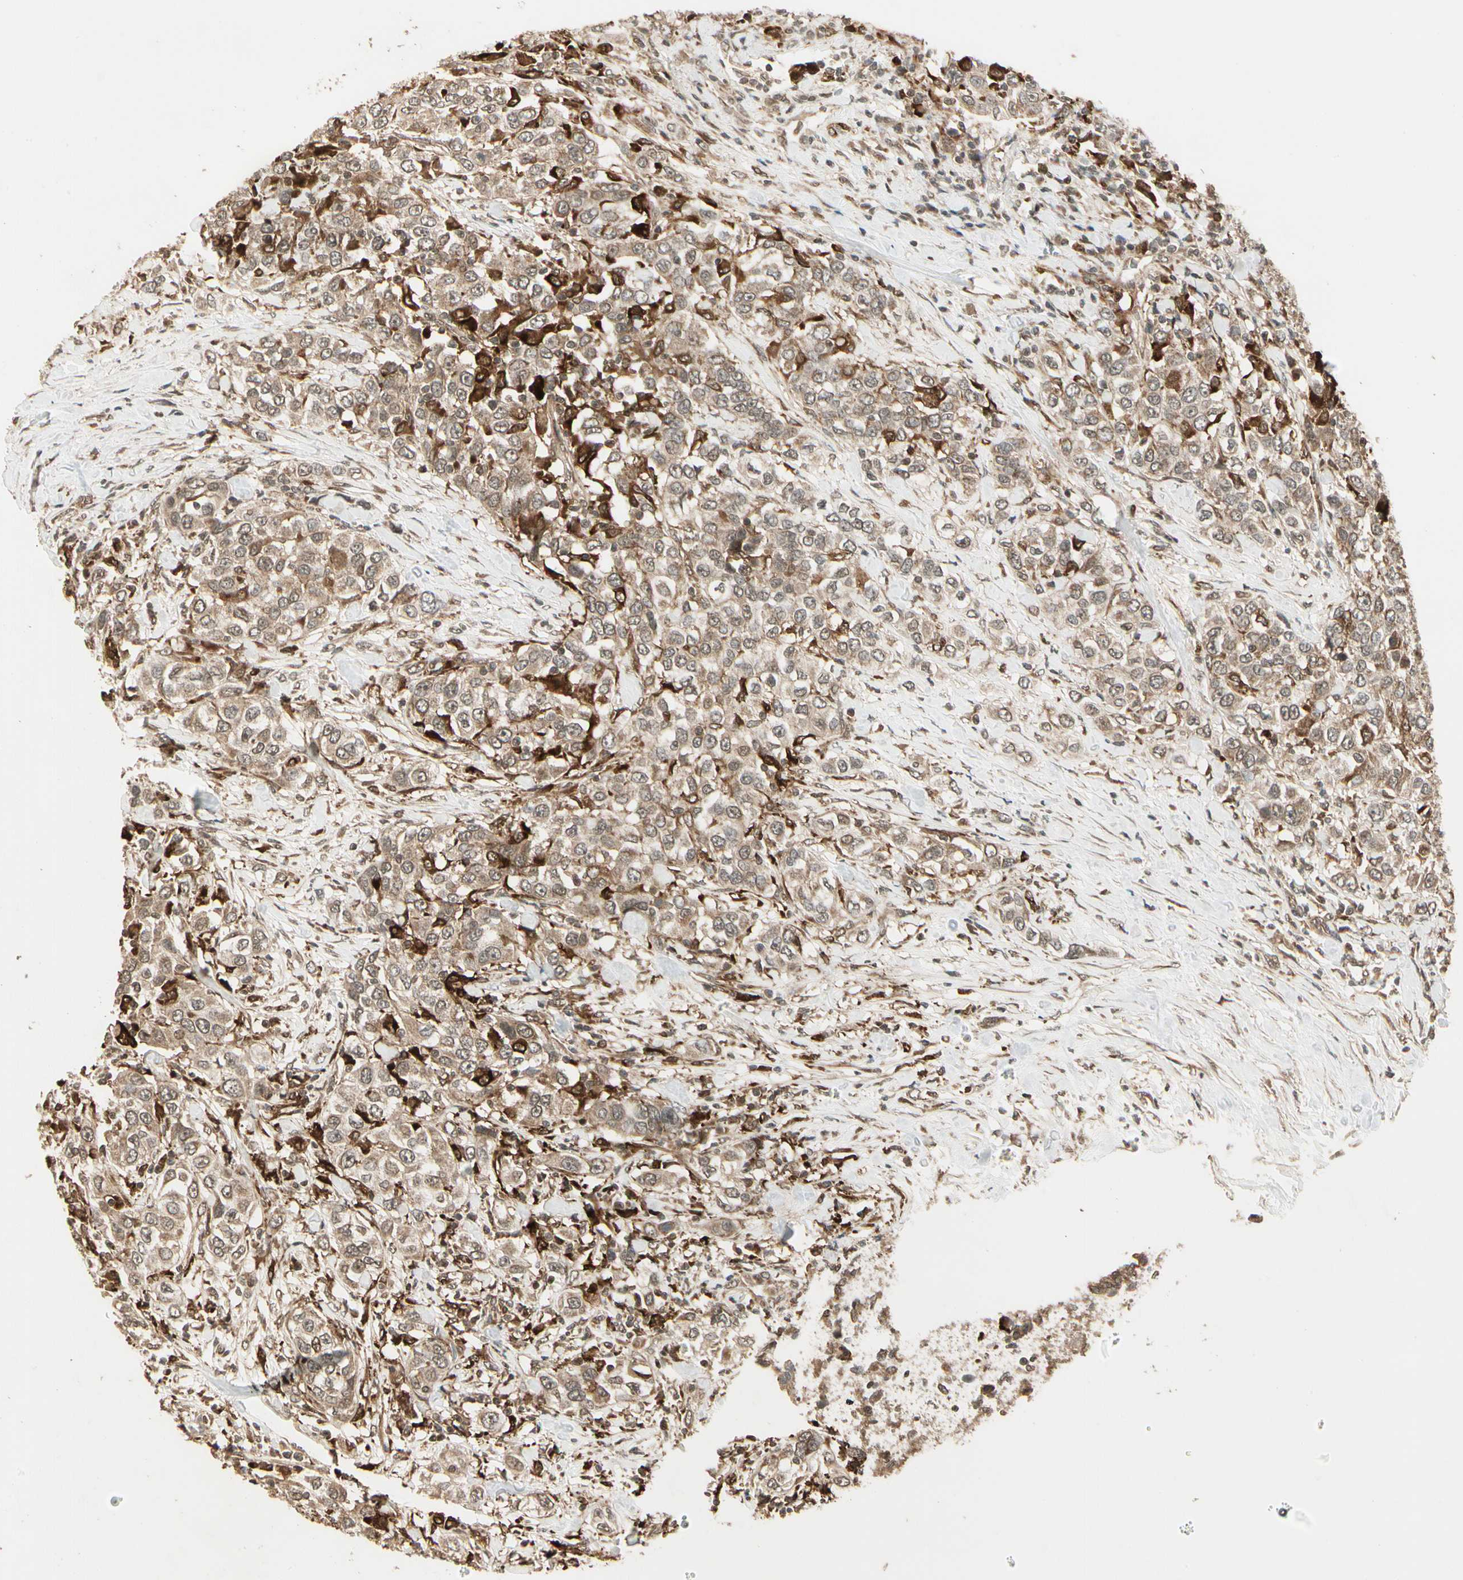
{"staining": {"intensity": "moderate", "quantity": ">75%", "location": "cytoplasmic/membranous"}, "tissue": "urothelial cancer", "cell_type": "Tumor cells", "image_type": "cancer", "snomed": [{"axis": "morphology", "description": "Urothelial carcinoma, High grade"}, {"axis": "topography", "description": "Urinary bladder"}], "caption": "This histopathology image shows immunohistochemistry staining of human urothelial carcinoma (high-grade), with medium moderate cytoplasmic/membranous staining in approximately >75% of tumor cells.", "gene": "GLUL", "patient": {"sex": "female", "age": 80}}